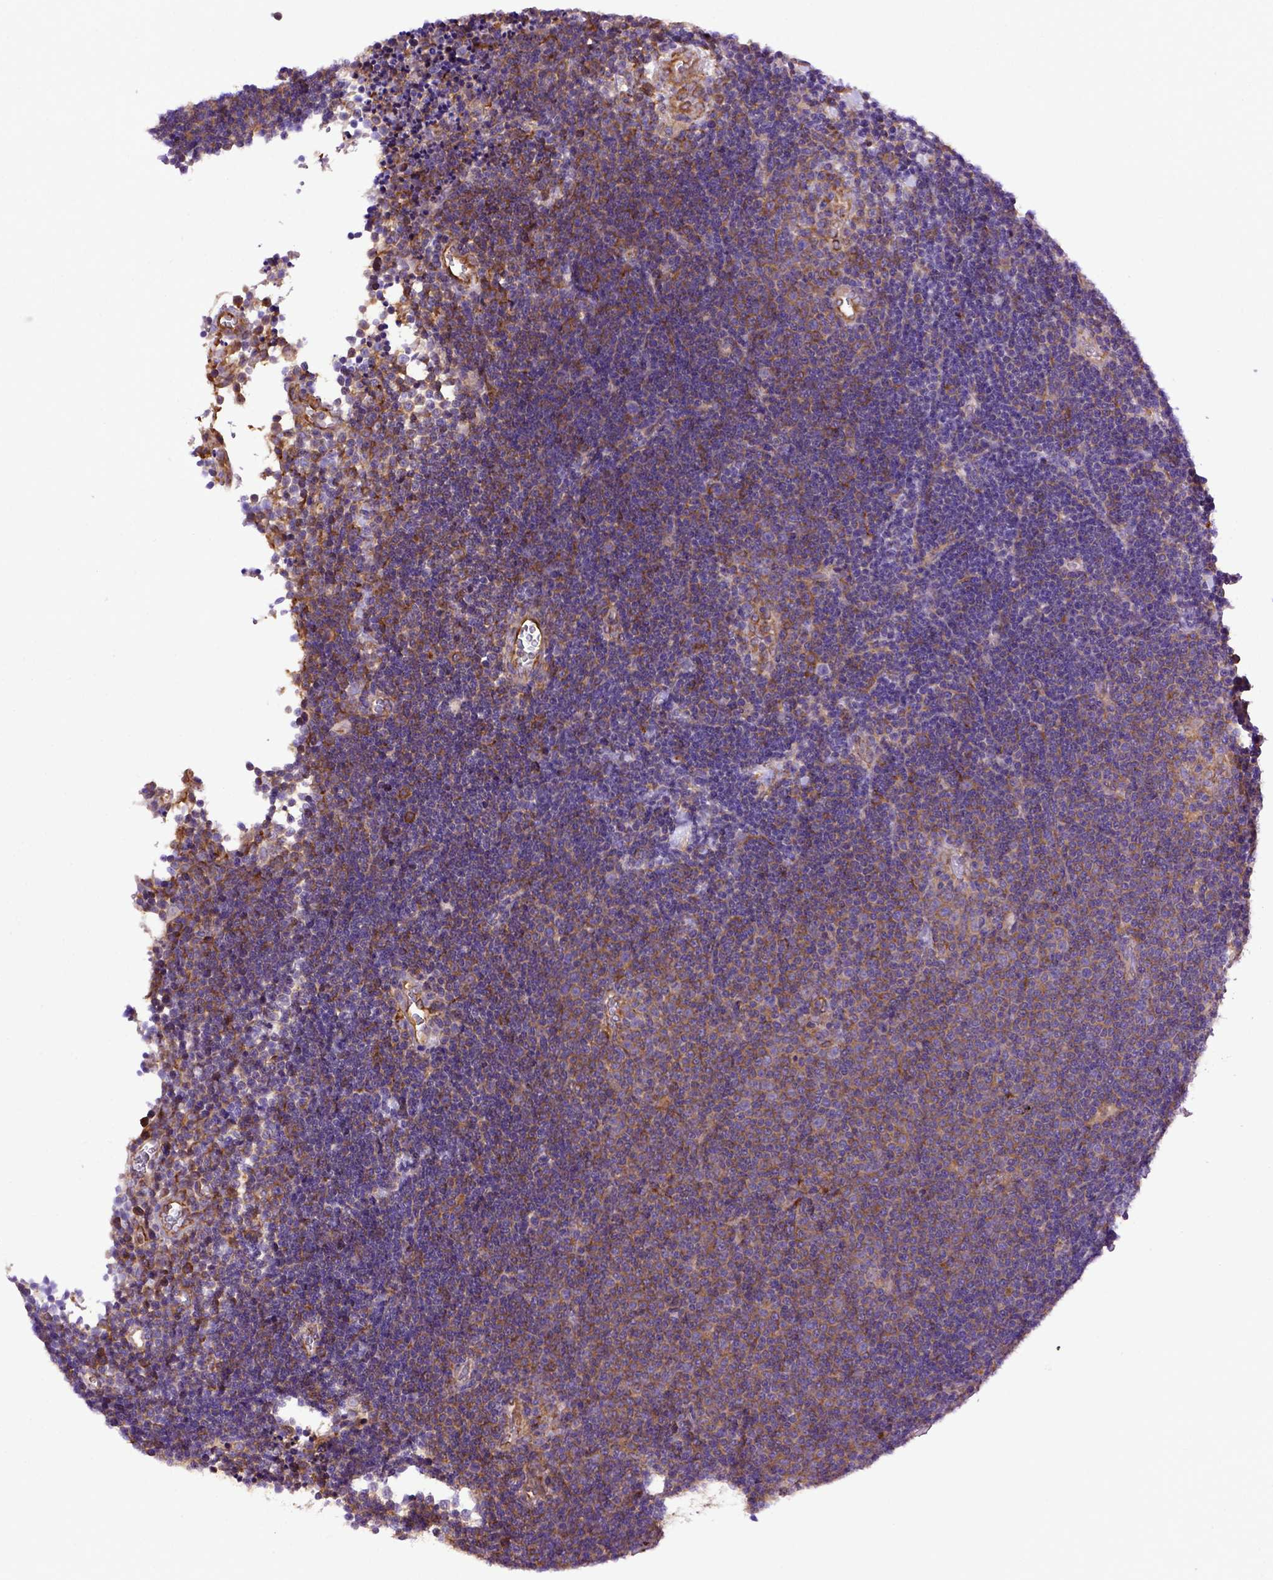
{"staining": {"intensity": "weak", "quantity": ">75%", "location": "cytoplasmic/membranous"}, "tissue": "lymphoma", "cell_type": "Tumor cells", "image_type": "cancer", "snomed": [{"axis": "morphology", "description": "Malignant lymphoma, non-Hodgkin's type, Low grade"}, {"axis": "topography", "description": "Brain"}], "caption": "This photomicrograph reveals IHC staining of human low-grade malignant lymphoma, non-Hodgkin's type, with low weak cytoplasmic/membranous staining in about >75% of tumor cells.", "gene": "MVP", "patient": {"sex": "female", "age": 66}}